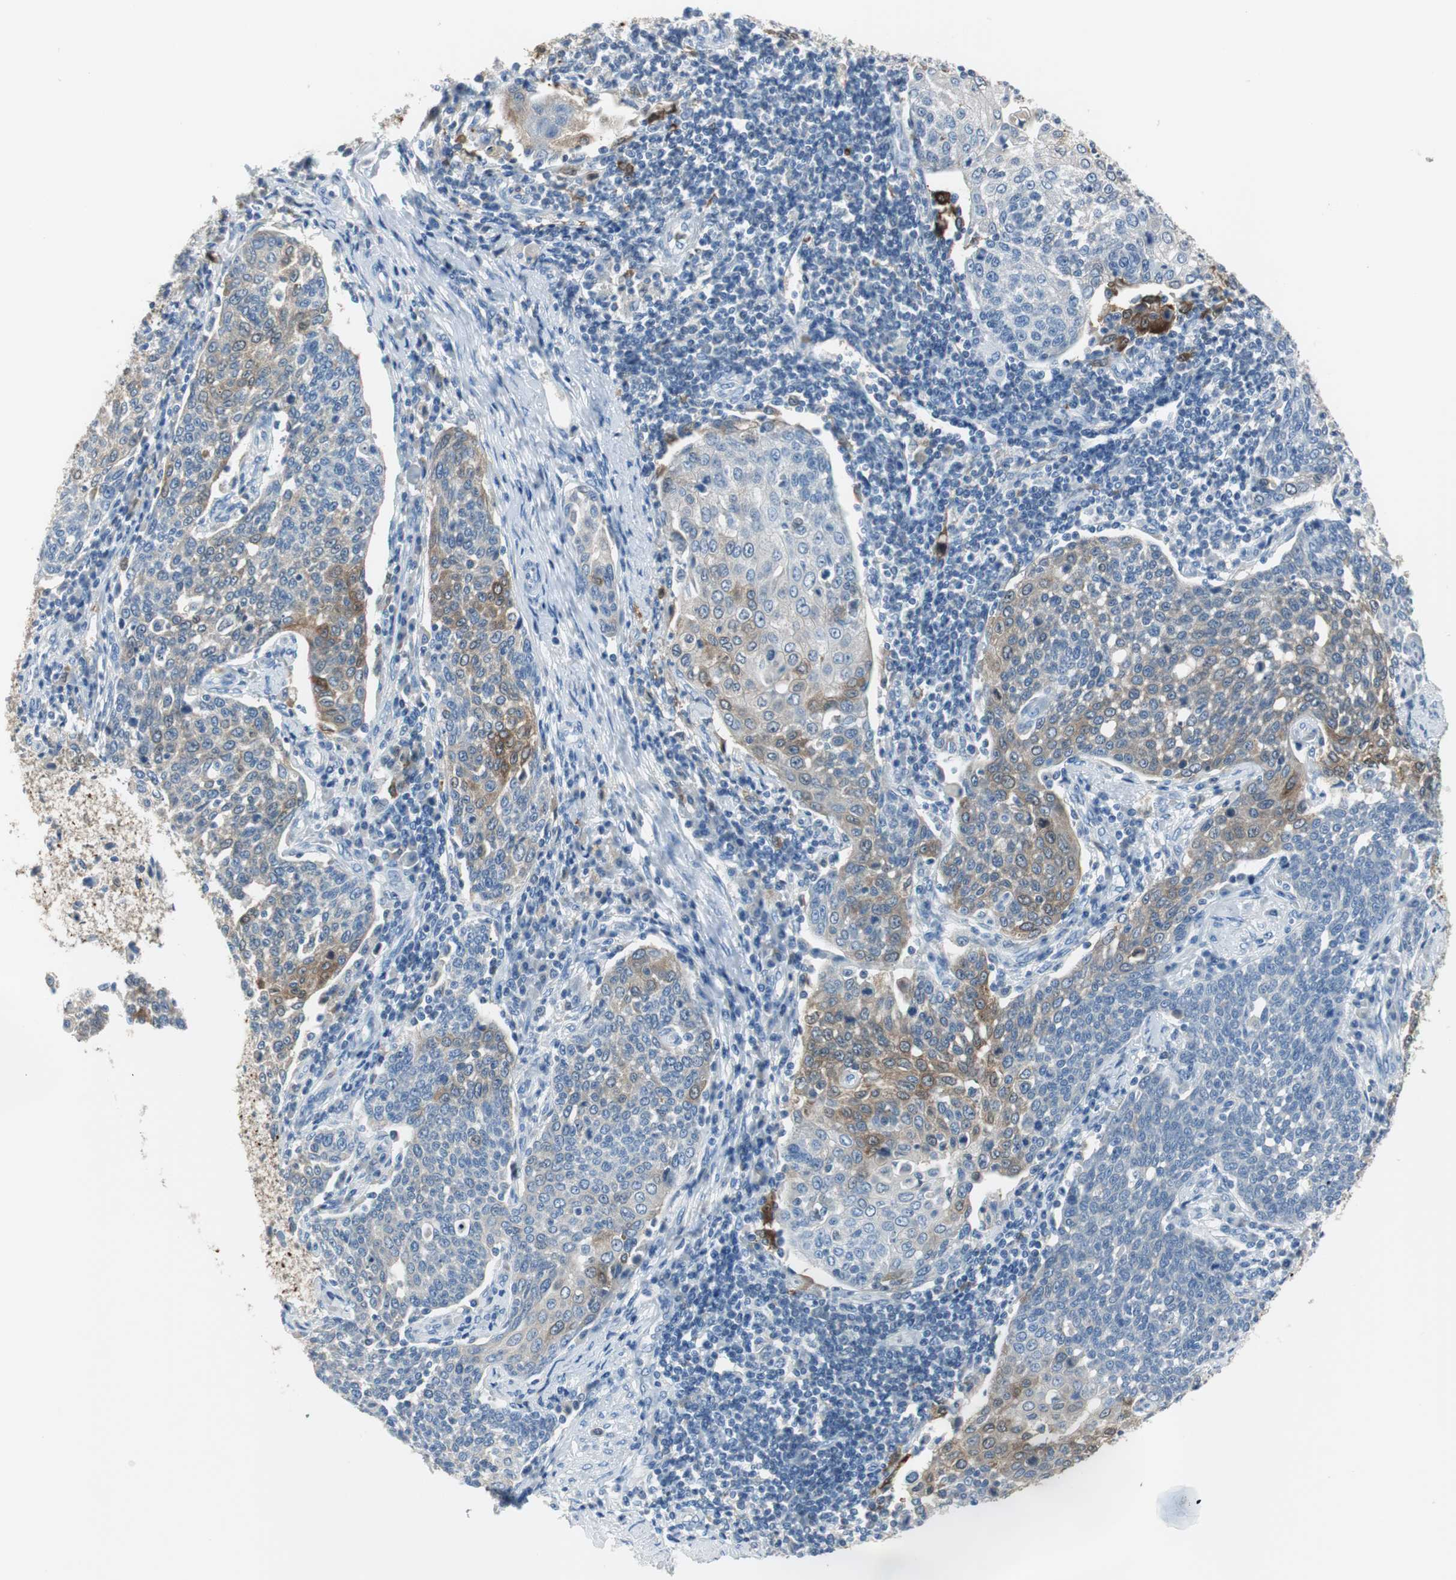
{"staining": {"intensity": "moderate", "quantity": "25%-75%", "location": "cytoplasmic/membranous"}, "tissue": "cervical cancer", "cell_type": "Tumor cells", "image_type": "cancer", "snomed": [{"axis": "morphology", "description": "Squamous cell carcinoma, NOS"}, {"axis": "topography", "description": "Cervix"}], "caption": "Brown immunohistochemical staining in human cervical cancer (squamous cell carcinoma) reveals moderate cytoplasmic/membranous expression in approximately 25%-75% of tumor cells.", "gene": "FBP1", "patient": {"sex": "female", "age": 34}}